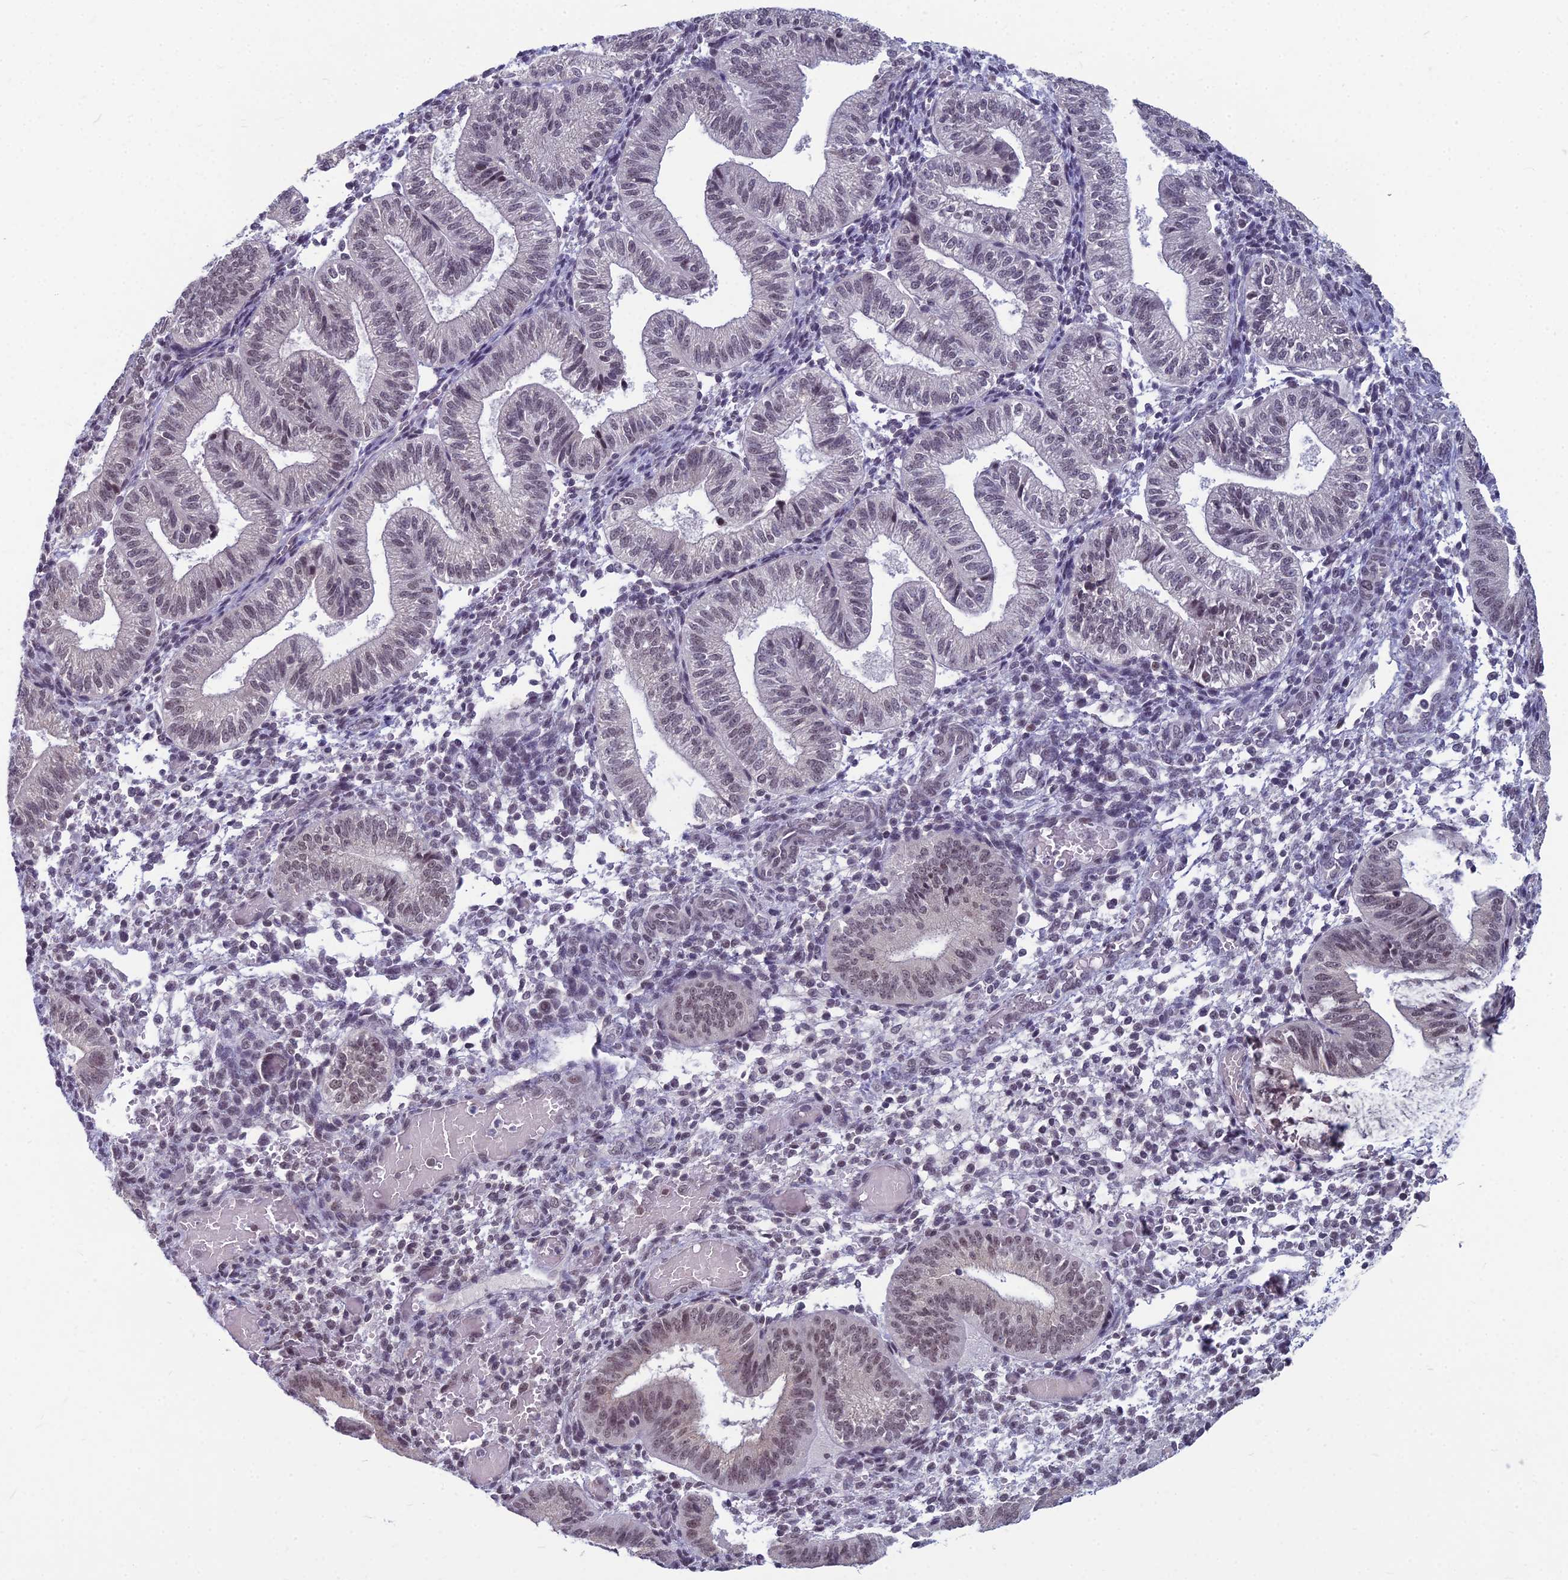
{"staining": {"intensity": "moderate", "quantity": "25%-75%", "location": "nuclear"}, "tissue": "endometrium", "cell_type": "Cells in endometrial stroma", "image_type": "normal", "snomed": [{"axis": "morphology", "description": "Normal tissue, NOS"}, {"axis": "topography", "description": "Endometrium"}], "caption": "Moderate nuclear positivity for a protein is appreciated in approximately 25%-75% of cells in endometrial stroma of unremarkable endometrium using immunohistochemistry (IHC).", "gene": "KAT7", "patient": {"sex": "female", "age": 34}}